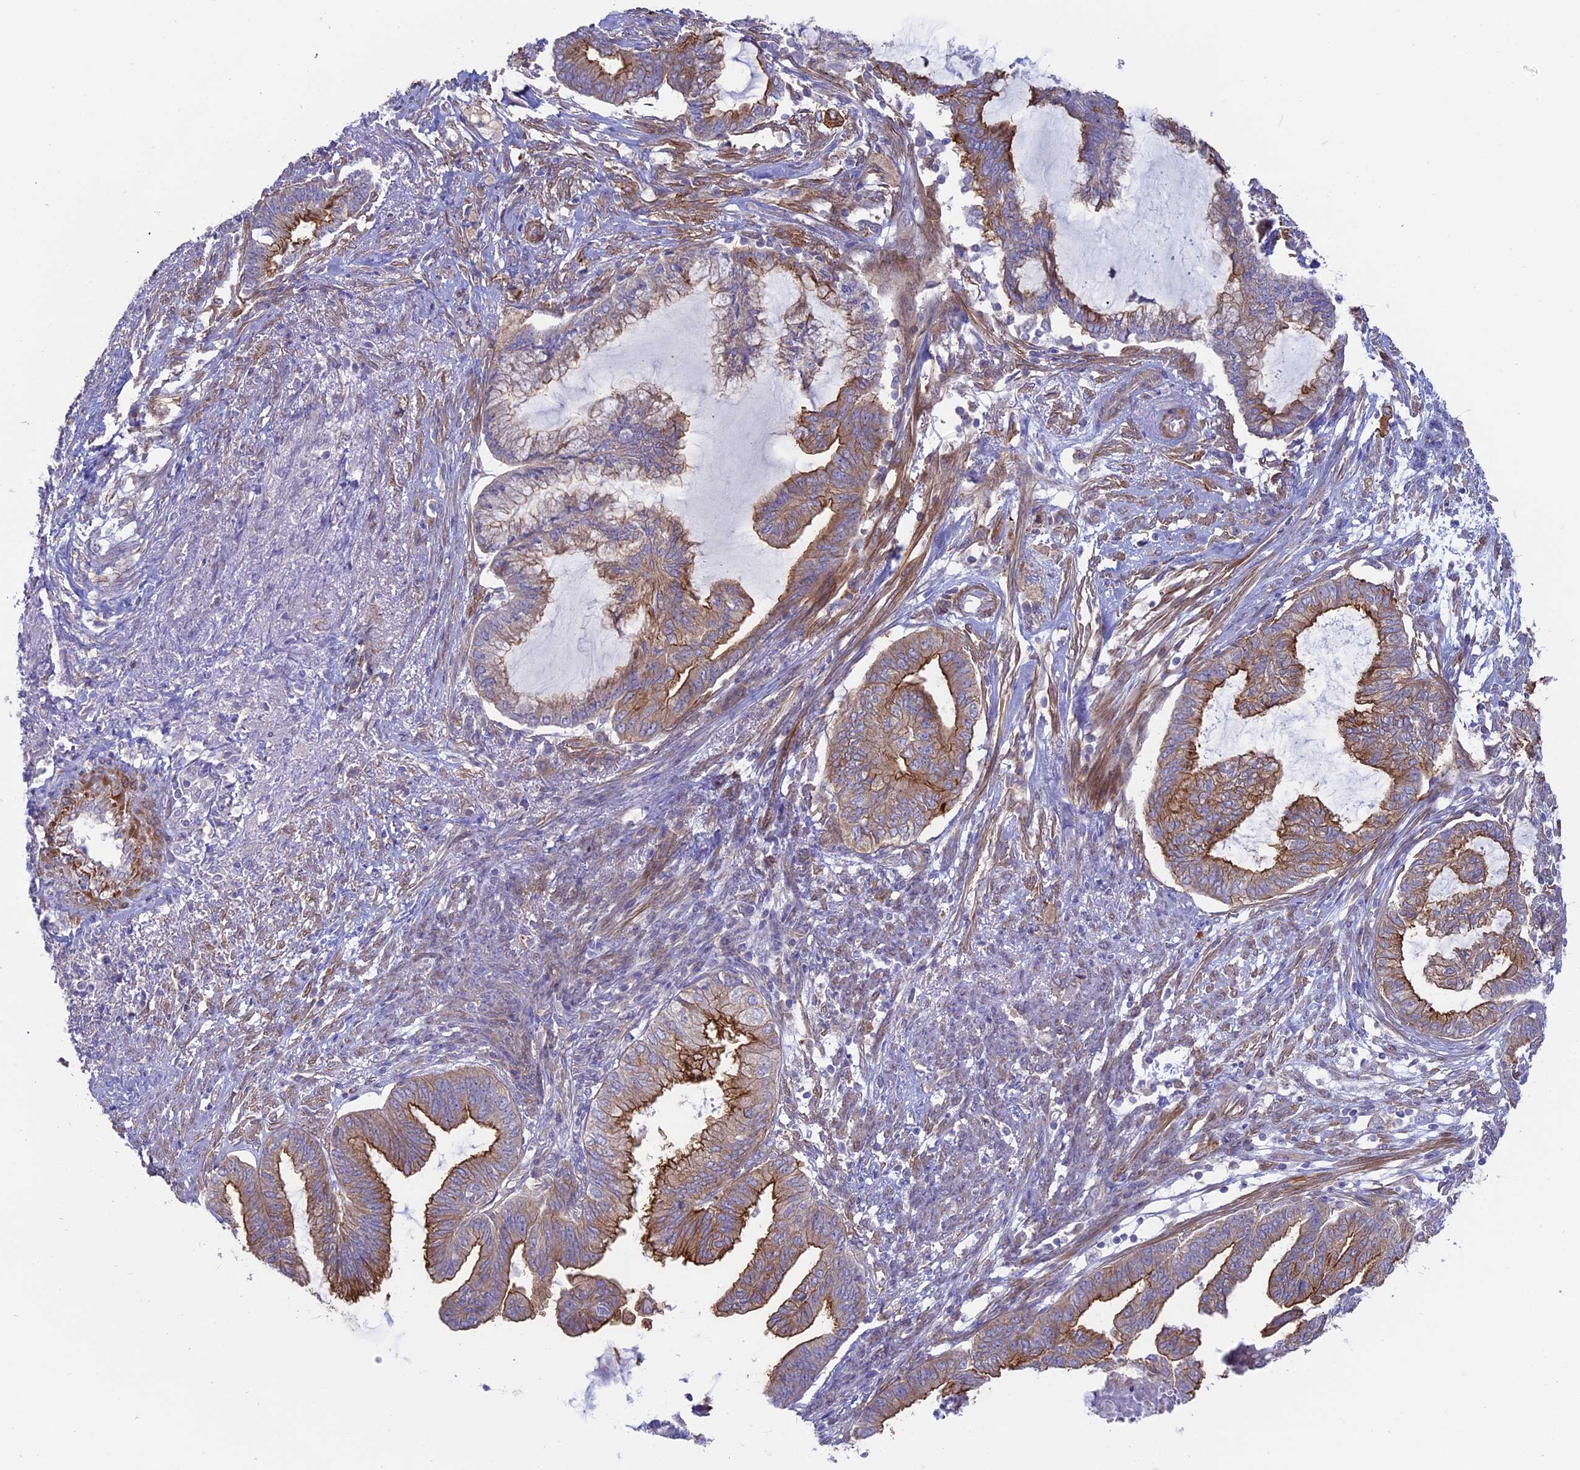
{"staining": {"intensity": "strong", "quantity": ">75%", "location": "cytoplasmic/membranous"}, "tissue": "endometrial cancer", "cell_type": "Tumor cells", "image_type": "cancer", "snomed": [{"axis": "morphology", "description": "Adenocarcinoma, NOS"}, {"axis": "topography", "description": "Endometrium"}], "caption": "Human adenocarcinoma (endometrial) stained with a protein marker shows strong staining in tumor cells.", "gene": "MYO5B", "patient": {"sex": "female", "age": 86}}